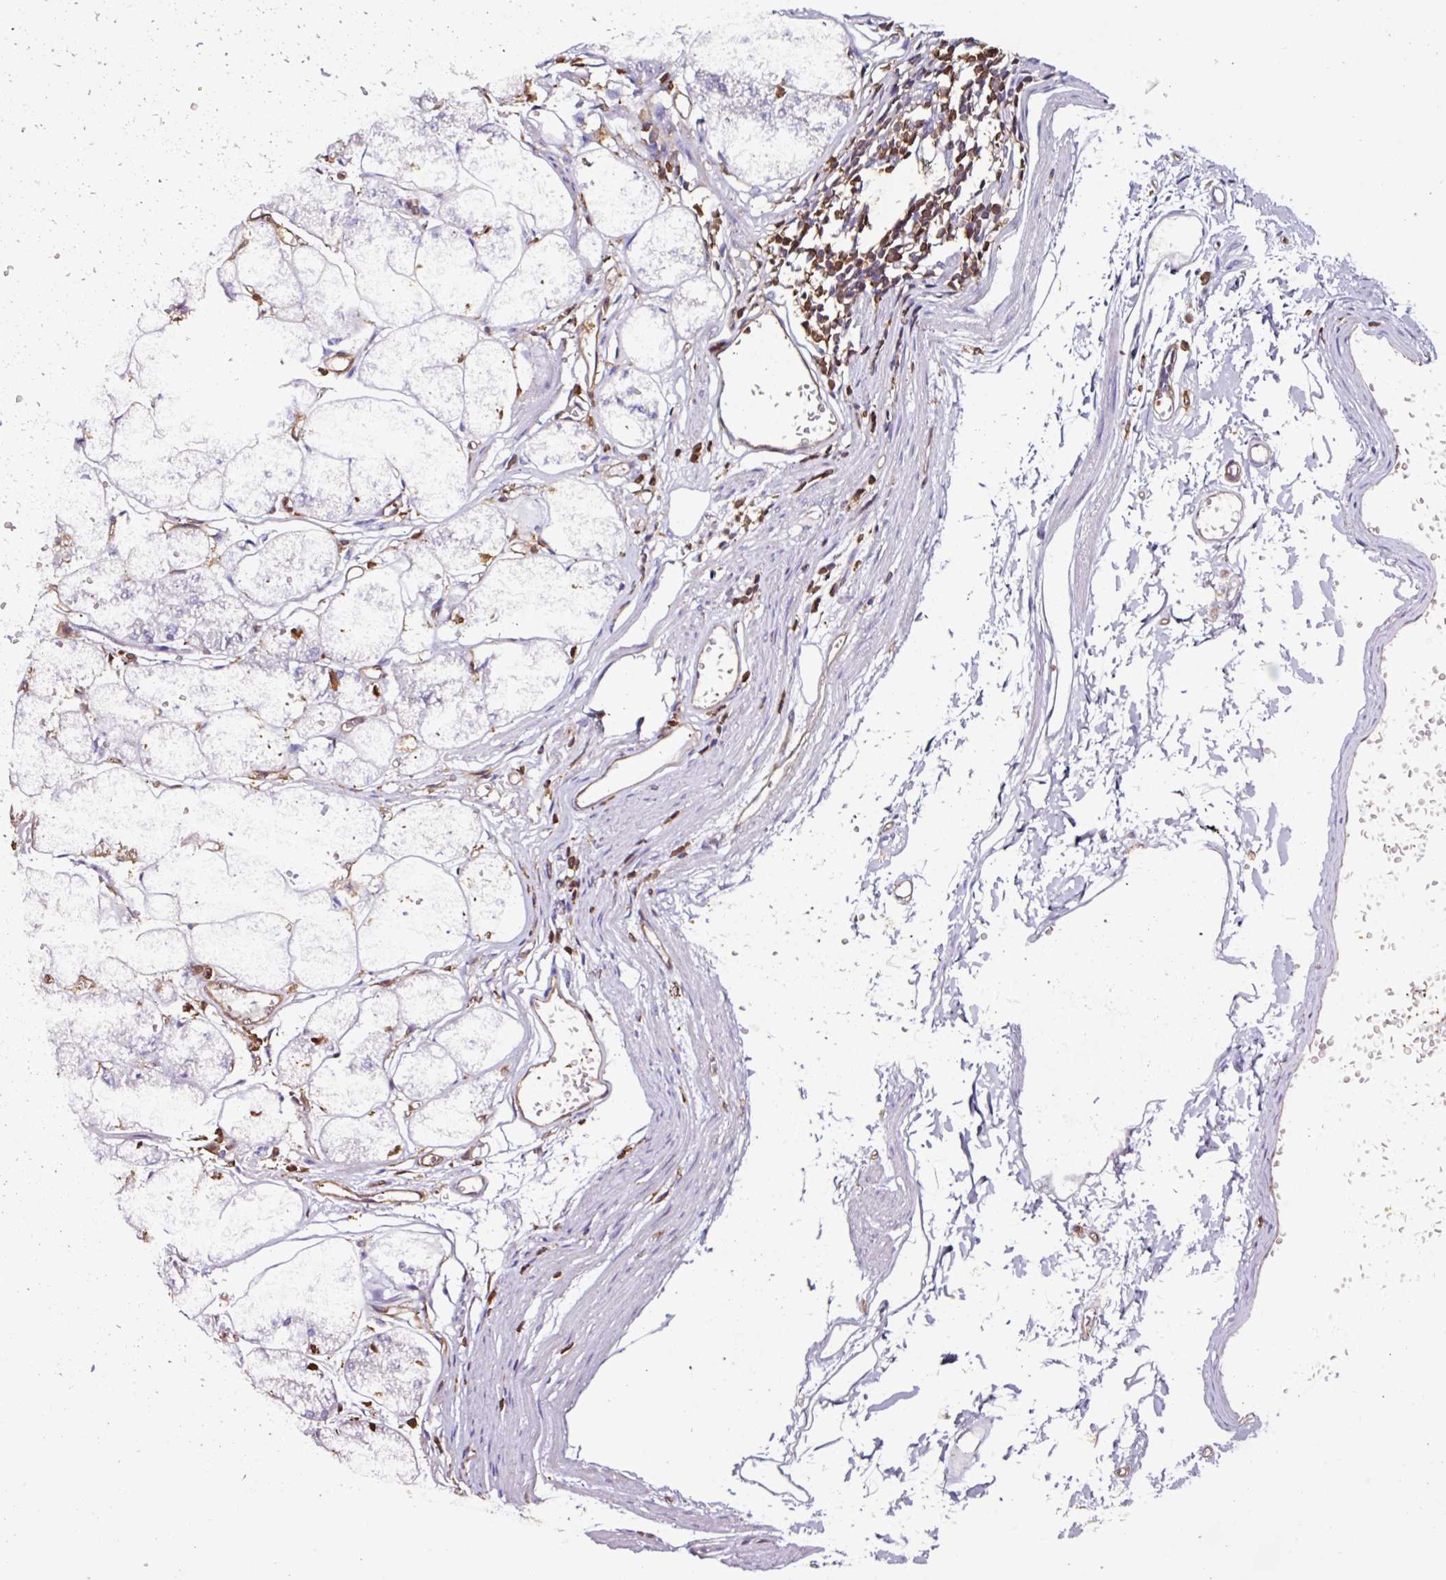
{"staining": {"intensity": "negative", "quantity": "none", "location": "none"}, "tissue": "stomach", "cell_type": "Glandular cells", "image_type": "normal", "snomed": [{"axis": "morphology", "description": "Normal tissue, NOS"}, {"axis": "topography", "description": "Stomach"}], "caption": "Histopathology image shows no protein positivity in glandular cells of benign stomach. (Brightfield microscopy of DAB (3,3'-diaminobenzidine) immunohistochemistry (IHC) at high magnification).", "gene": "ARHGDIB", "patient": {"sex": "male", "age": 55}}